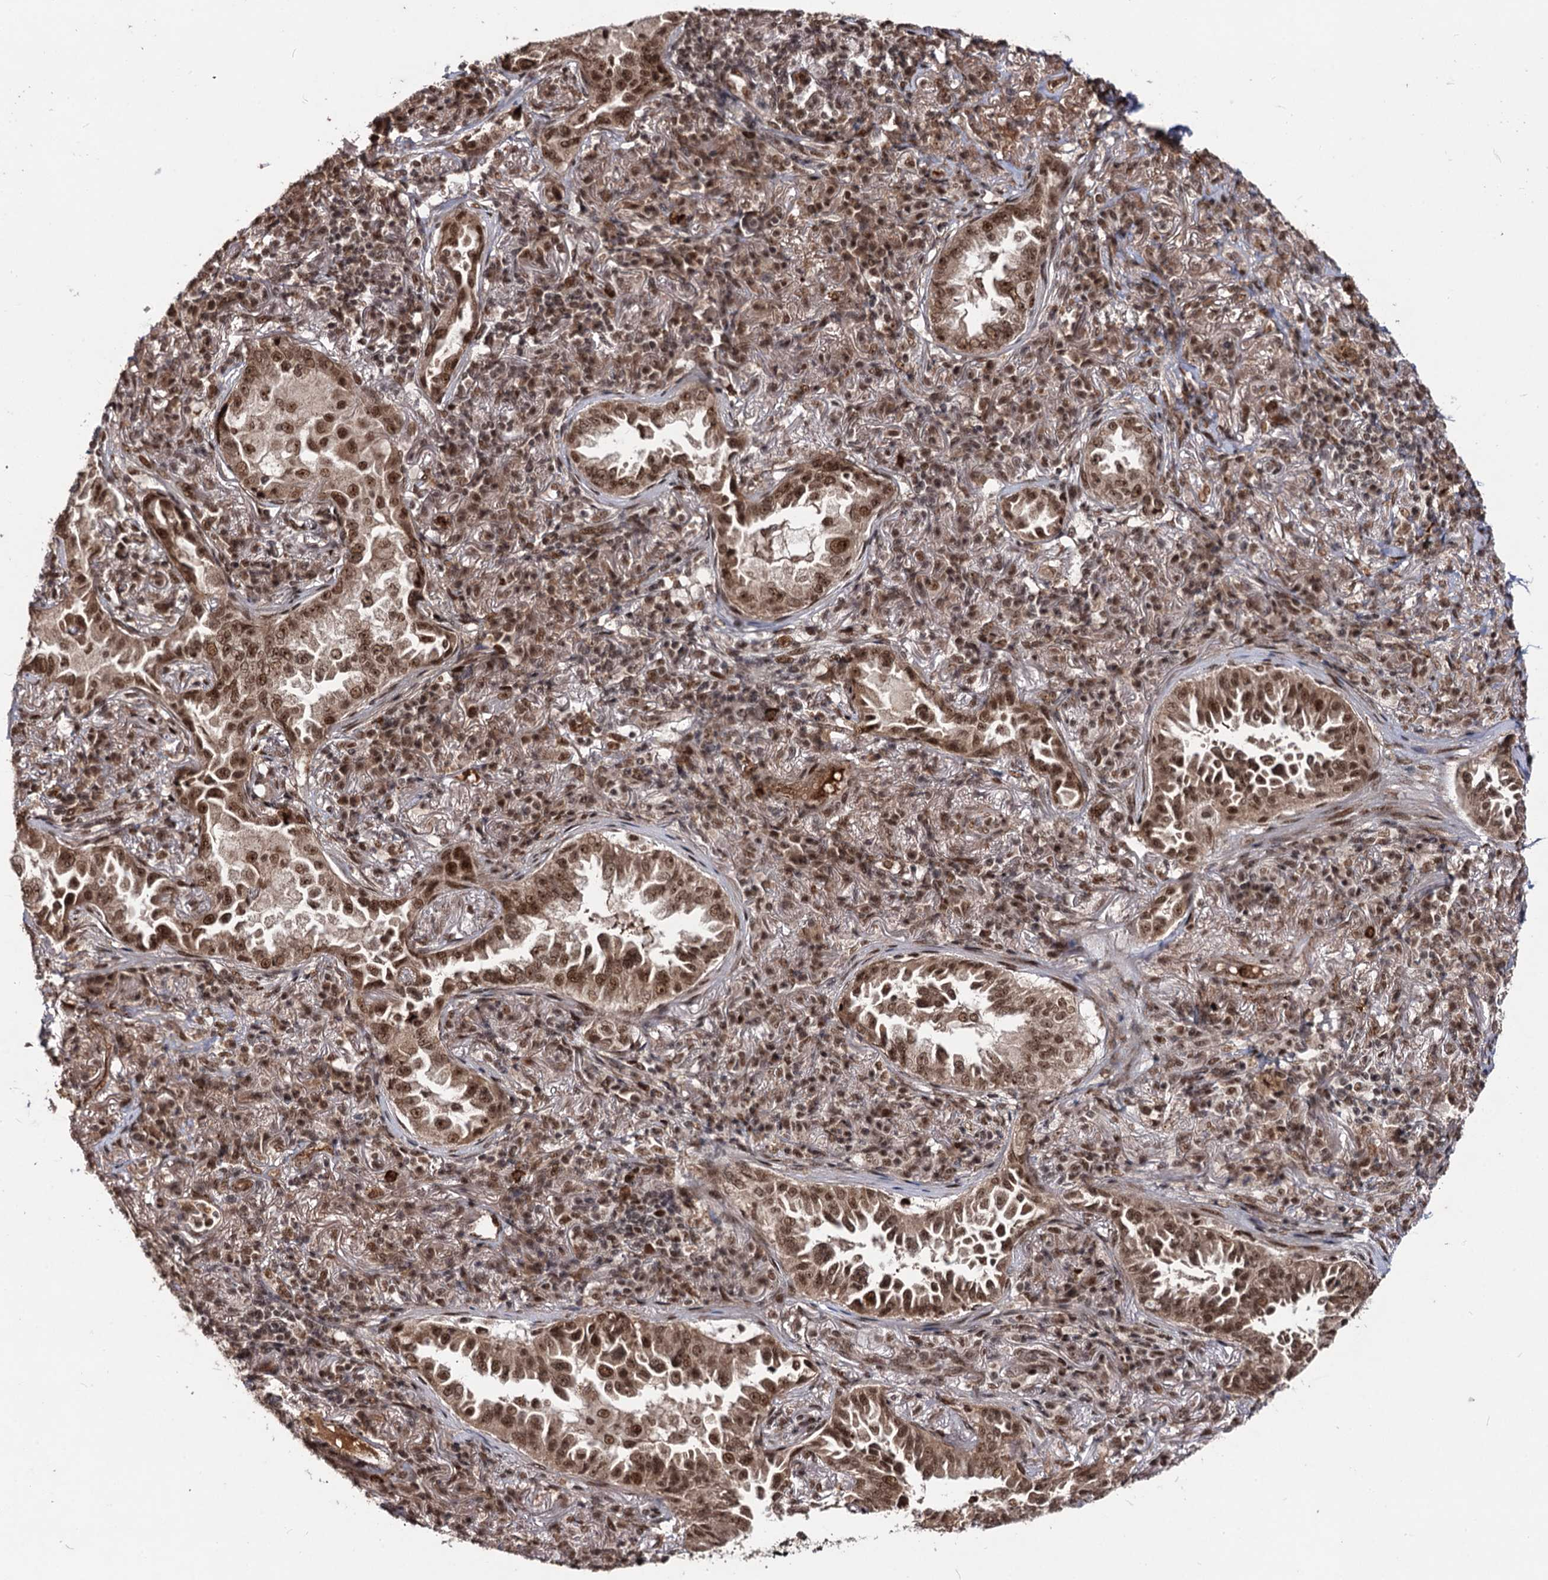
{"staining": {"intensity": "moderate", "quantity": ">75%", "location": "cytoplasmic/membranous,nuclear"}, "tissue": "lung cancer", "cell_type": "Tumor cells", "image_type": "cancer", "snomed": [{"axis": "morphology", "description": "Adenocarcinoma, NOS"}, {"axis": "topography", "description": "Lung"}], "caption": "Immunohistochemistry image of neoplastic tissue: human lung cancer stained using immunohistochemistry shows medium levels of moderate protein expression localized specifically in the cytoplasmic/membranous and nuclear of tumor cells, appearing as a cytoplasmic/membranous and nuclear brown color.", "gene": "SFSWAP", "patient": {"sex": "female", "age": 69}}